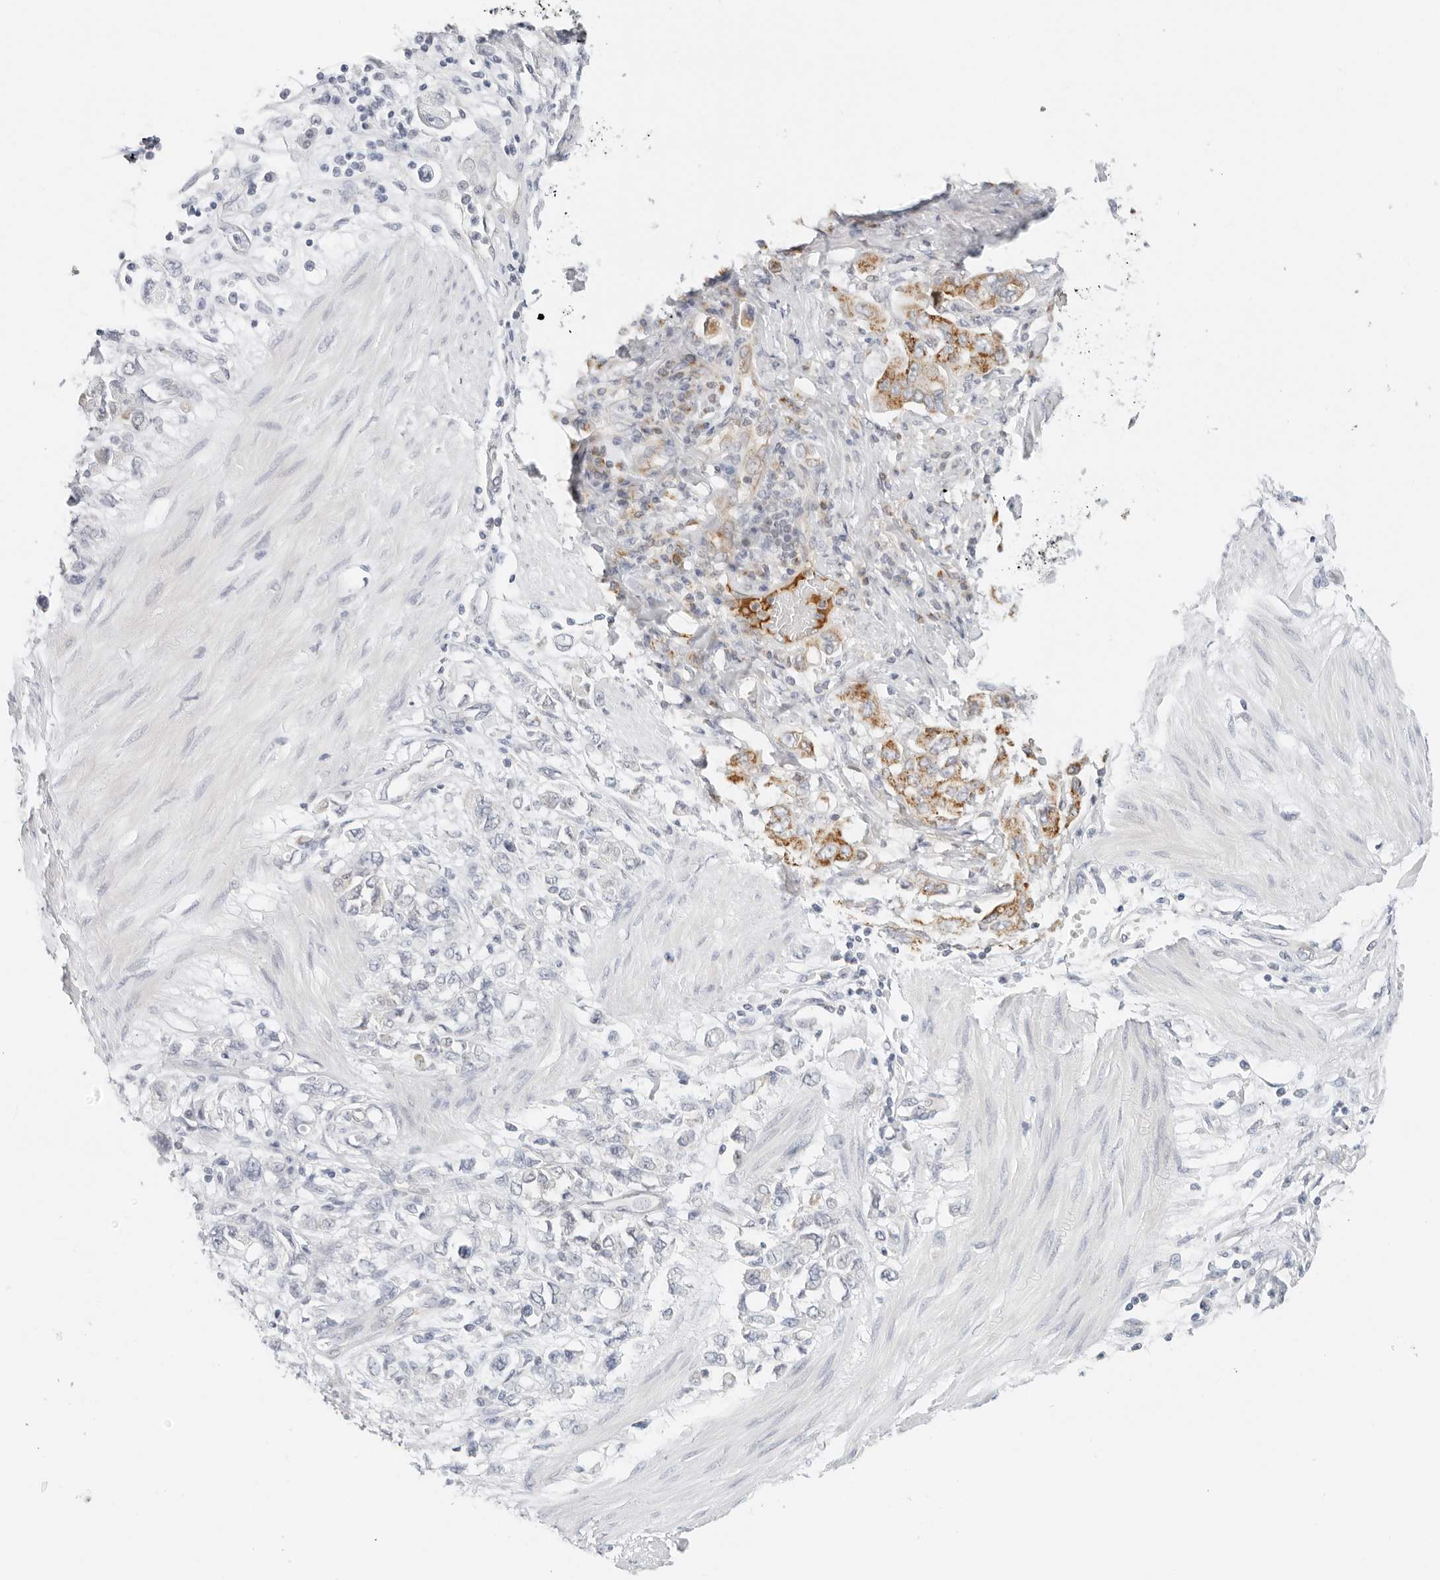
{"staining": {"intensity": "strong", "quantity": "25%-75%", "location": "cytoplasmic/membranous"}, "tissue": "stomach cancer", "cell_type": "Tumor cells", "image_type": "cancer", "snomed": [{"axis": "morphology", "description": "Adenocarcinoma, NOS"}, {"axis": "topography", "description": "Stomach"}], "caption": "Human stomach cancer (adenocarcinoma) stained for a protein (brown) shows strong cytoplasmic/membranous positive expression in approximately 25%-75% of tumor cells.", "gene": "RC3H1", "patient": {"sex": "female", "age": 76}}